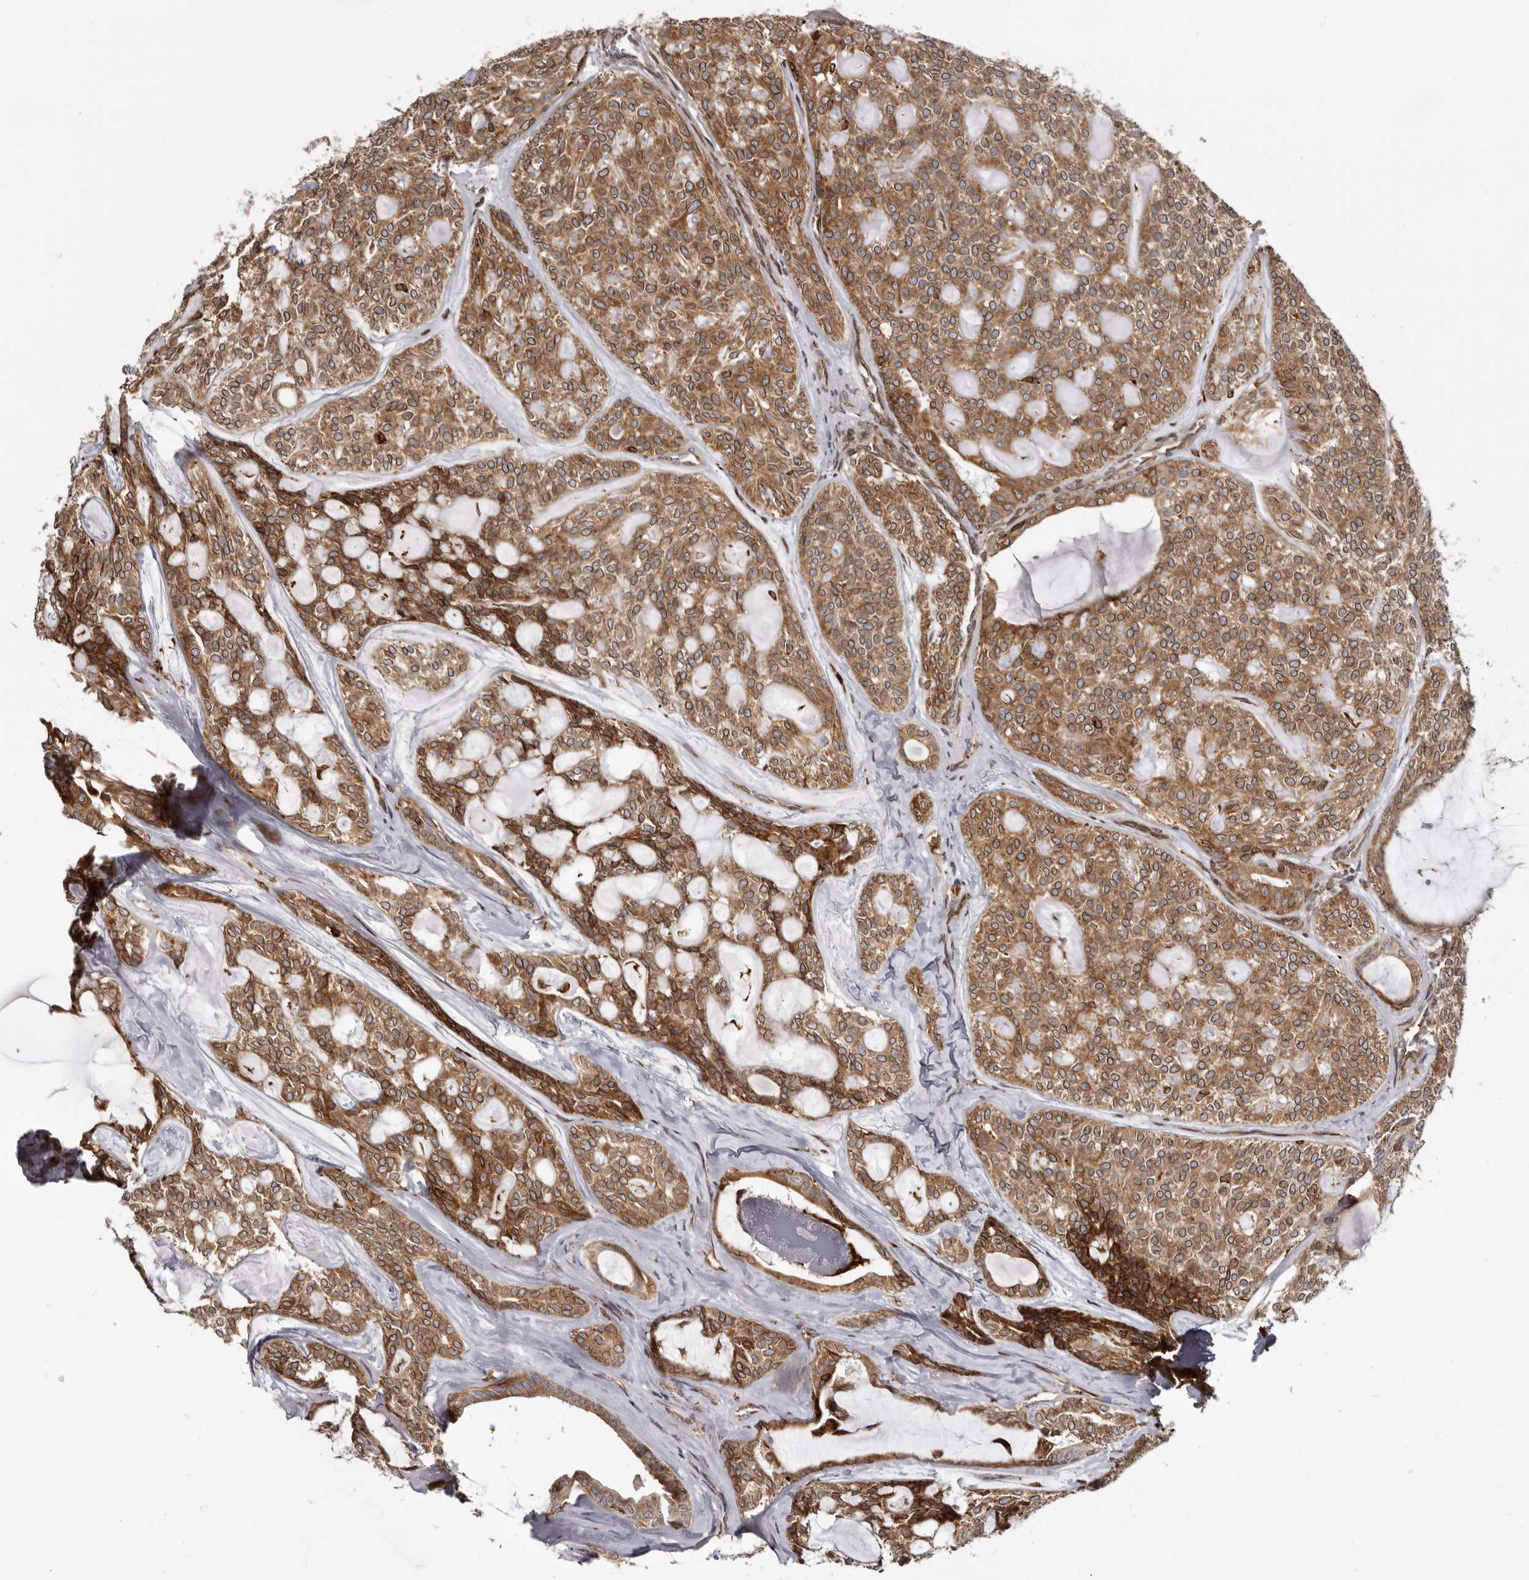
{"staining": {"intensity": "moderate", "quantity": ">75%", "location": "cytoplasmic/membranous"}, "tissue": "head and neck cancer", "cell_type": "Tumor cells", "image_type": "cancer", "snomed": [{"axis": "morphology", "description": "Adenocarcinoma, NOS"}, {"axis": "topography", "description": "Head-Neck"}], "caption": "Immunohistochemical staining of human adenocarcinoma (head and neck) shows medium levels of moderate cytoplasmic/membranous expression in about >75% of tumor cells. (DAB IHC with brightfield microscopy, high magnification).", "gene": "C4orf3", "patient": {"sex": "male", "age": 66}}